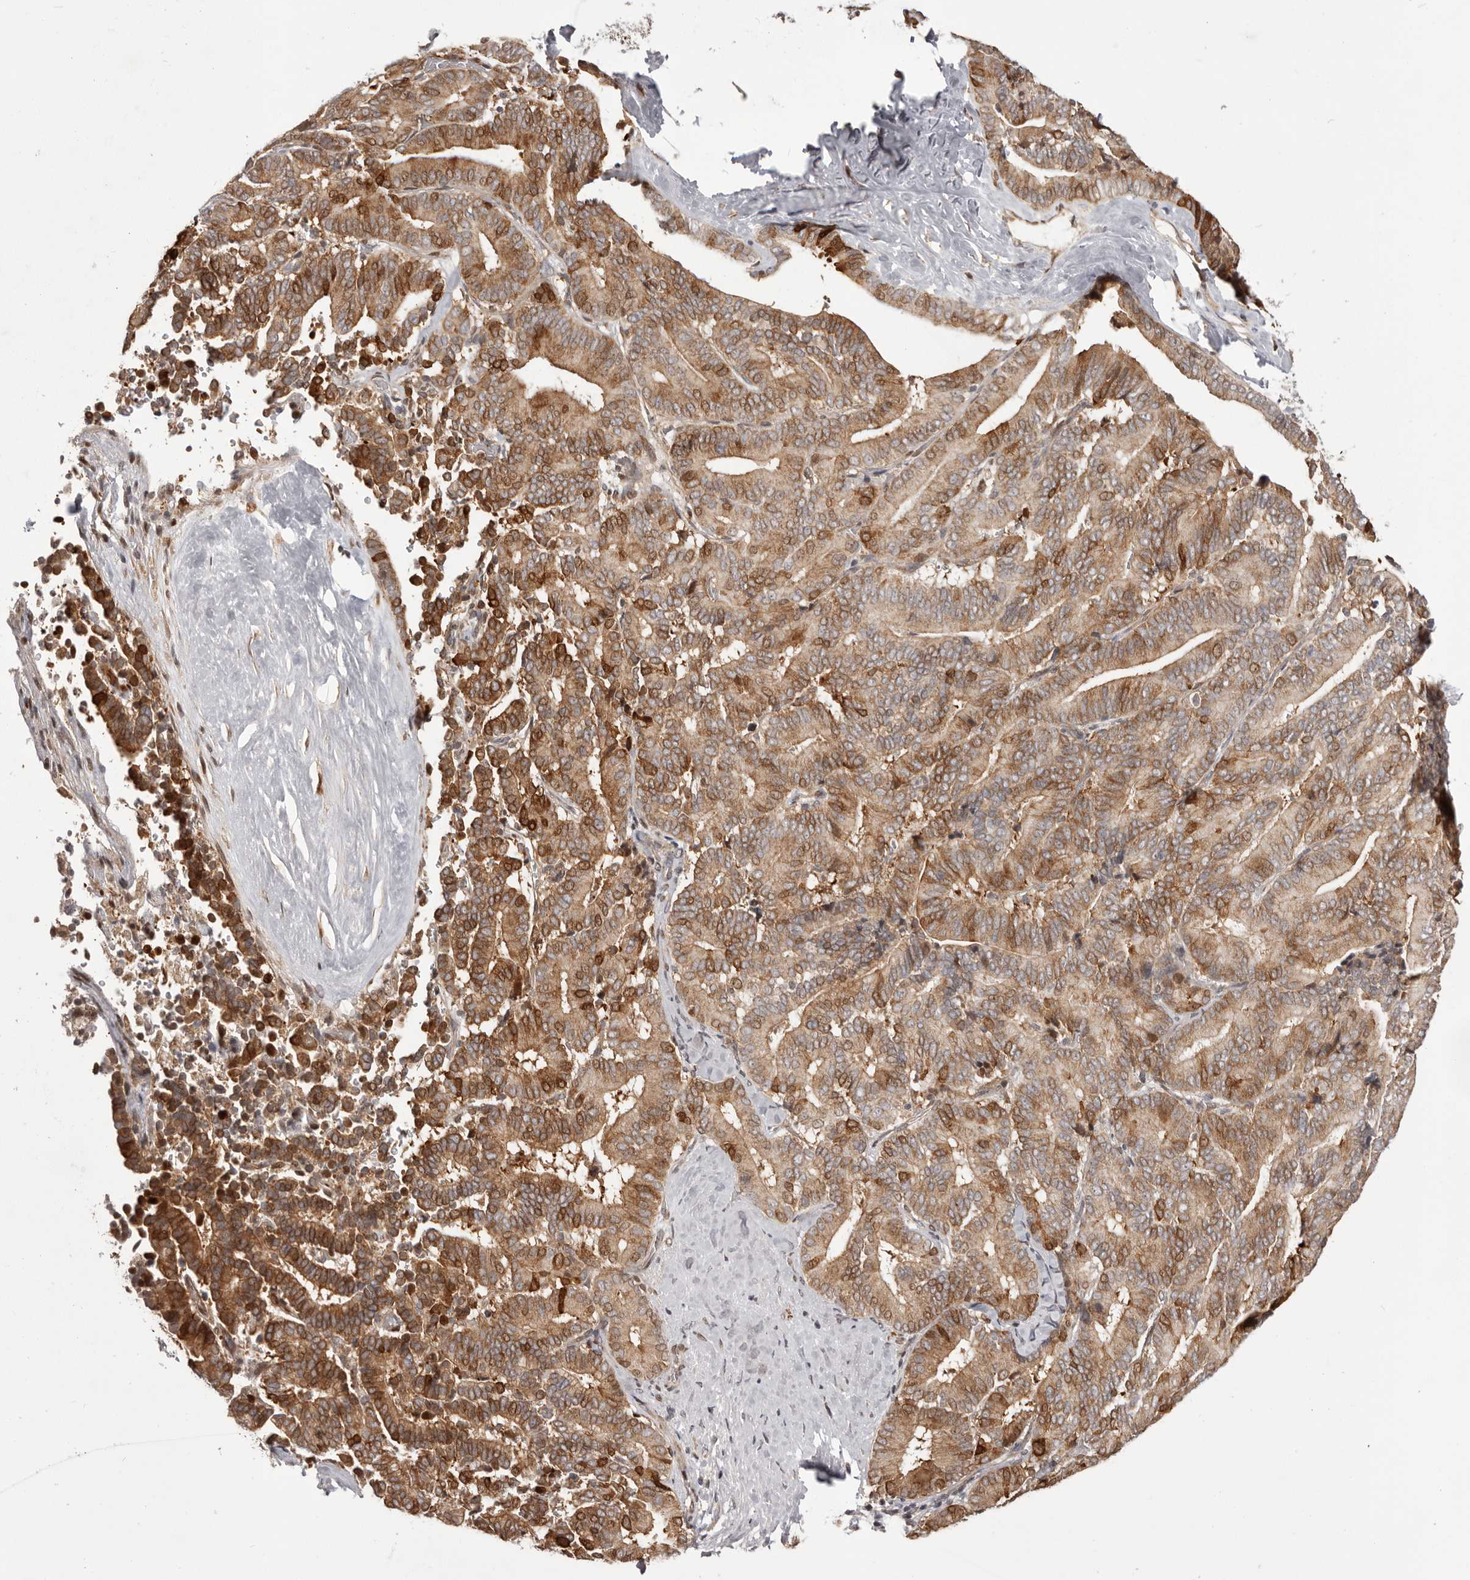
{"staining": {"intensity": "moderate", "quantity": ">75%", "location": "cytoplasmic/membranous"}, "tissue": "liver cancer", "cell_type": "Tumor cells", "image_type": "cancer", "snomed": [{"axis": "morphology", "description": "Cholangiocarcinoma"}, {"axis": "topography", "description": "Liver"}], "caption": "An image showing moderate cytoplasmic/membranous expression in about >75% of tumor cells in cholangiocarcinoma (liver), as visualized by brown immunohistochemical staining.", "gene": "GFOD1", "patient": {"sex": "female", "age": 75}}